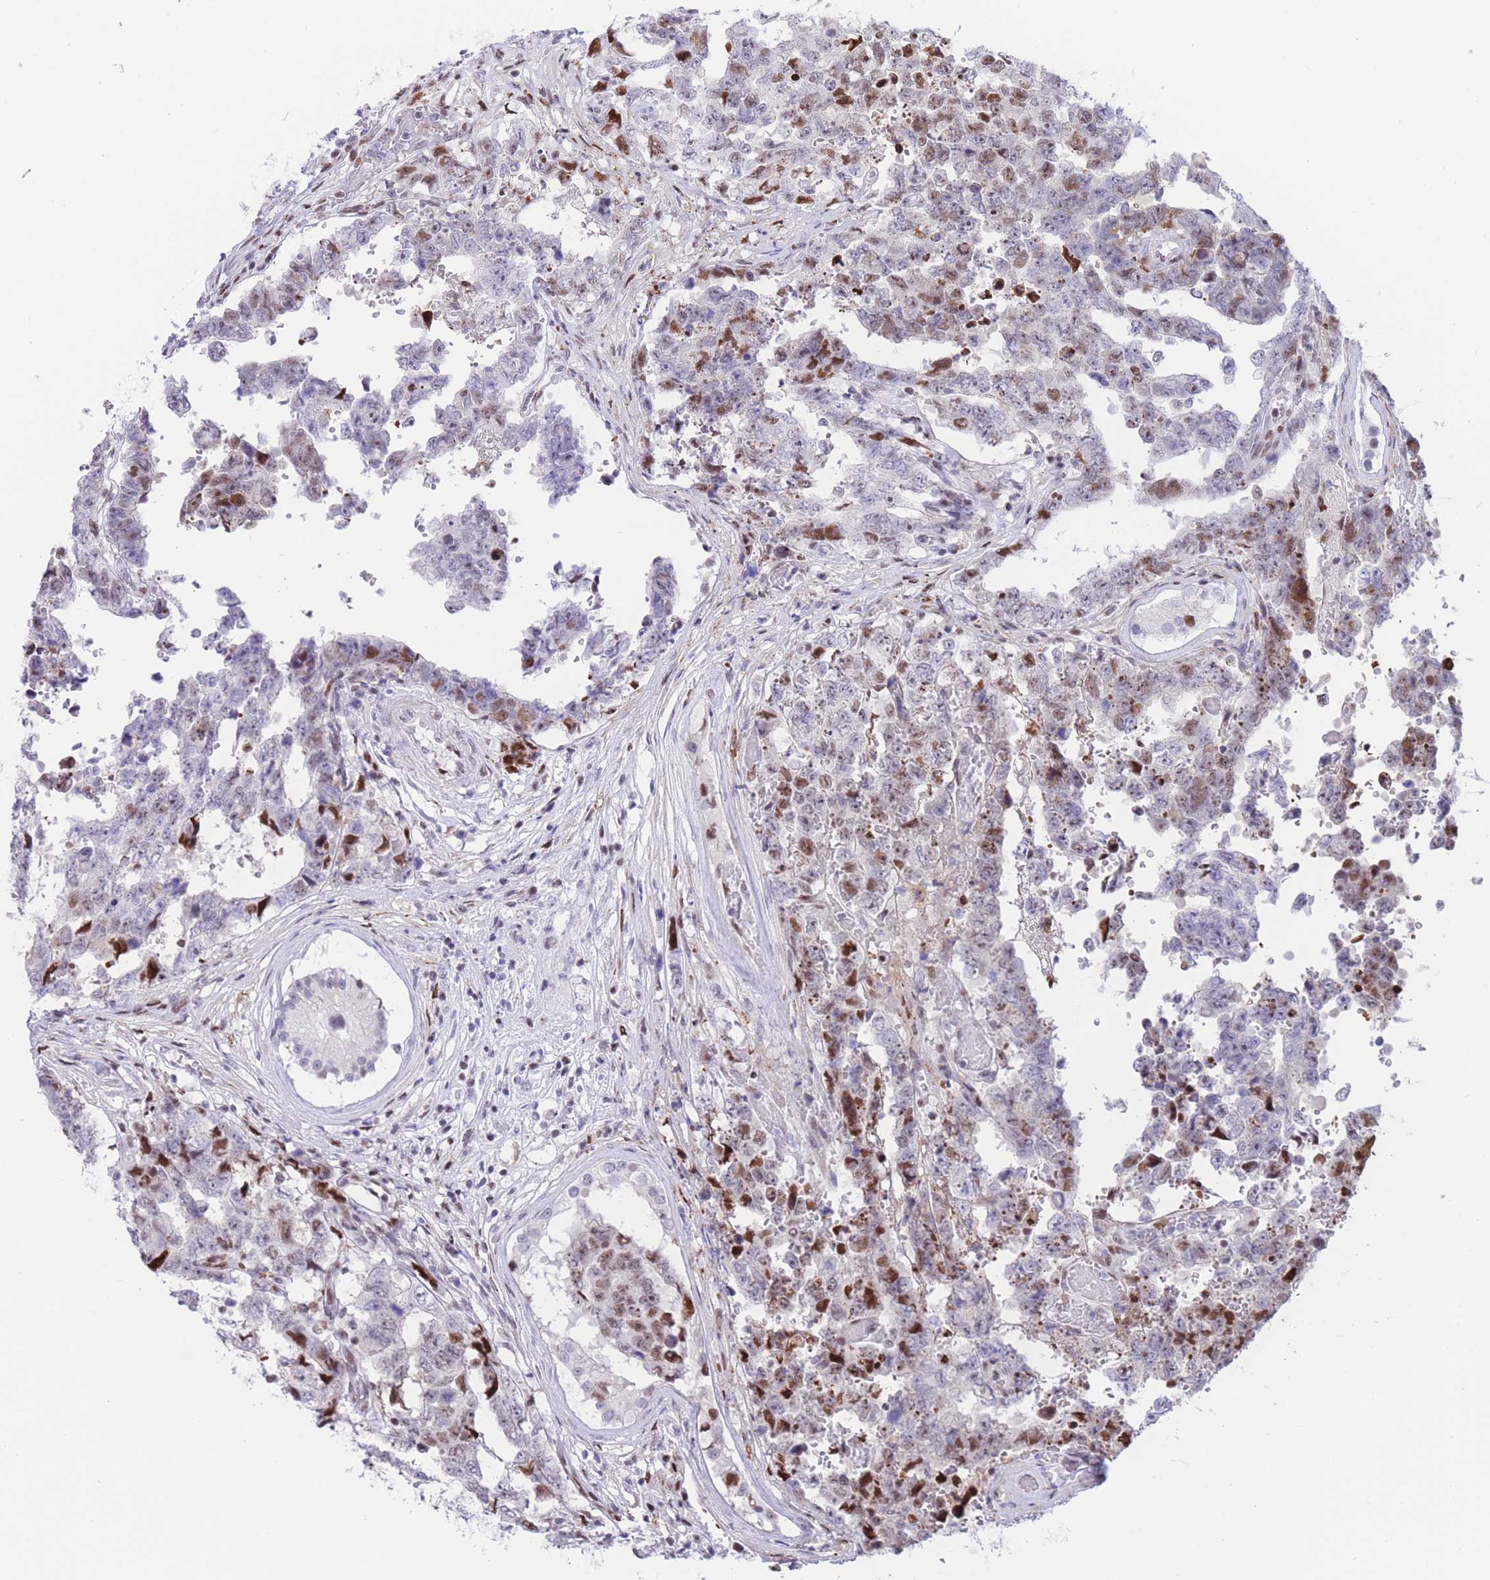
{"staining": {"intensity": "moderate", "quantity": "<25%", "location": "nuclear"}, "tissue": "testis cancer", "cell_type": "Tumor cells", "image_type": "cancer", "snomed": [{"axis": "morphology", "description": "Normal tissue, NOS"}, {"axis": "morphology", "description": "Carcinoma, Embryonal, NOS"}, {"axis": "topography", "description": "Testis"}, {"axis": "topography", "description": "Epididymis"}], "caption": "Immunohistochemistry (IHC) of embryonal carcinoma (testis) displays low levels of moderate nuclear staining in approximately <25% of tumor cells.", "gene": "DNAJC3", "patient": {"sex": "male", "age": 25}}